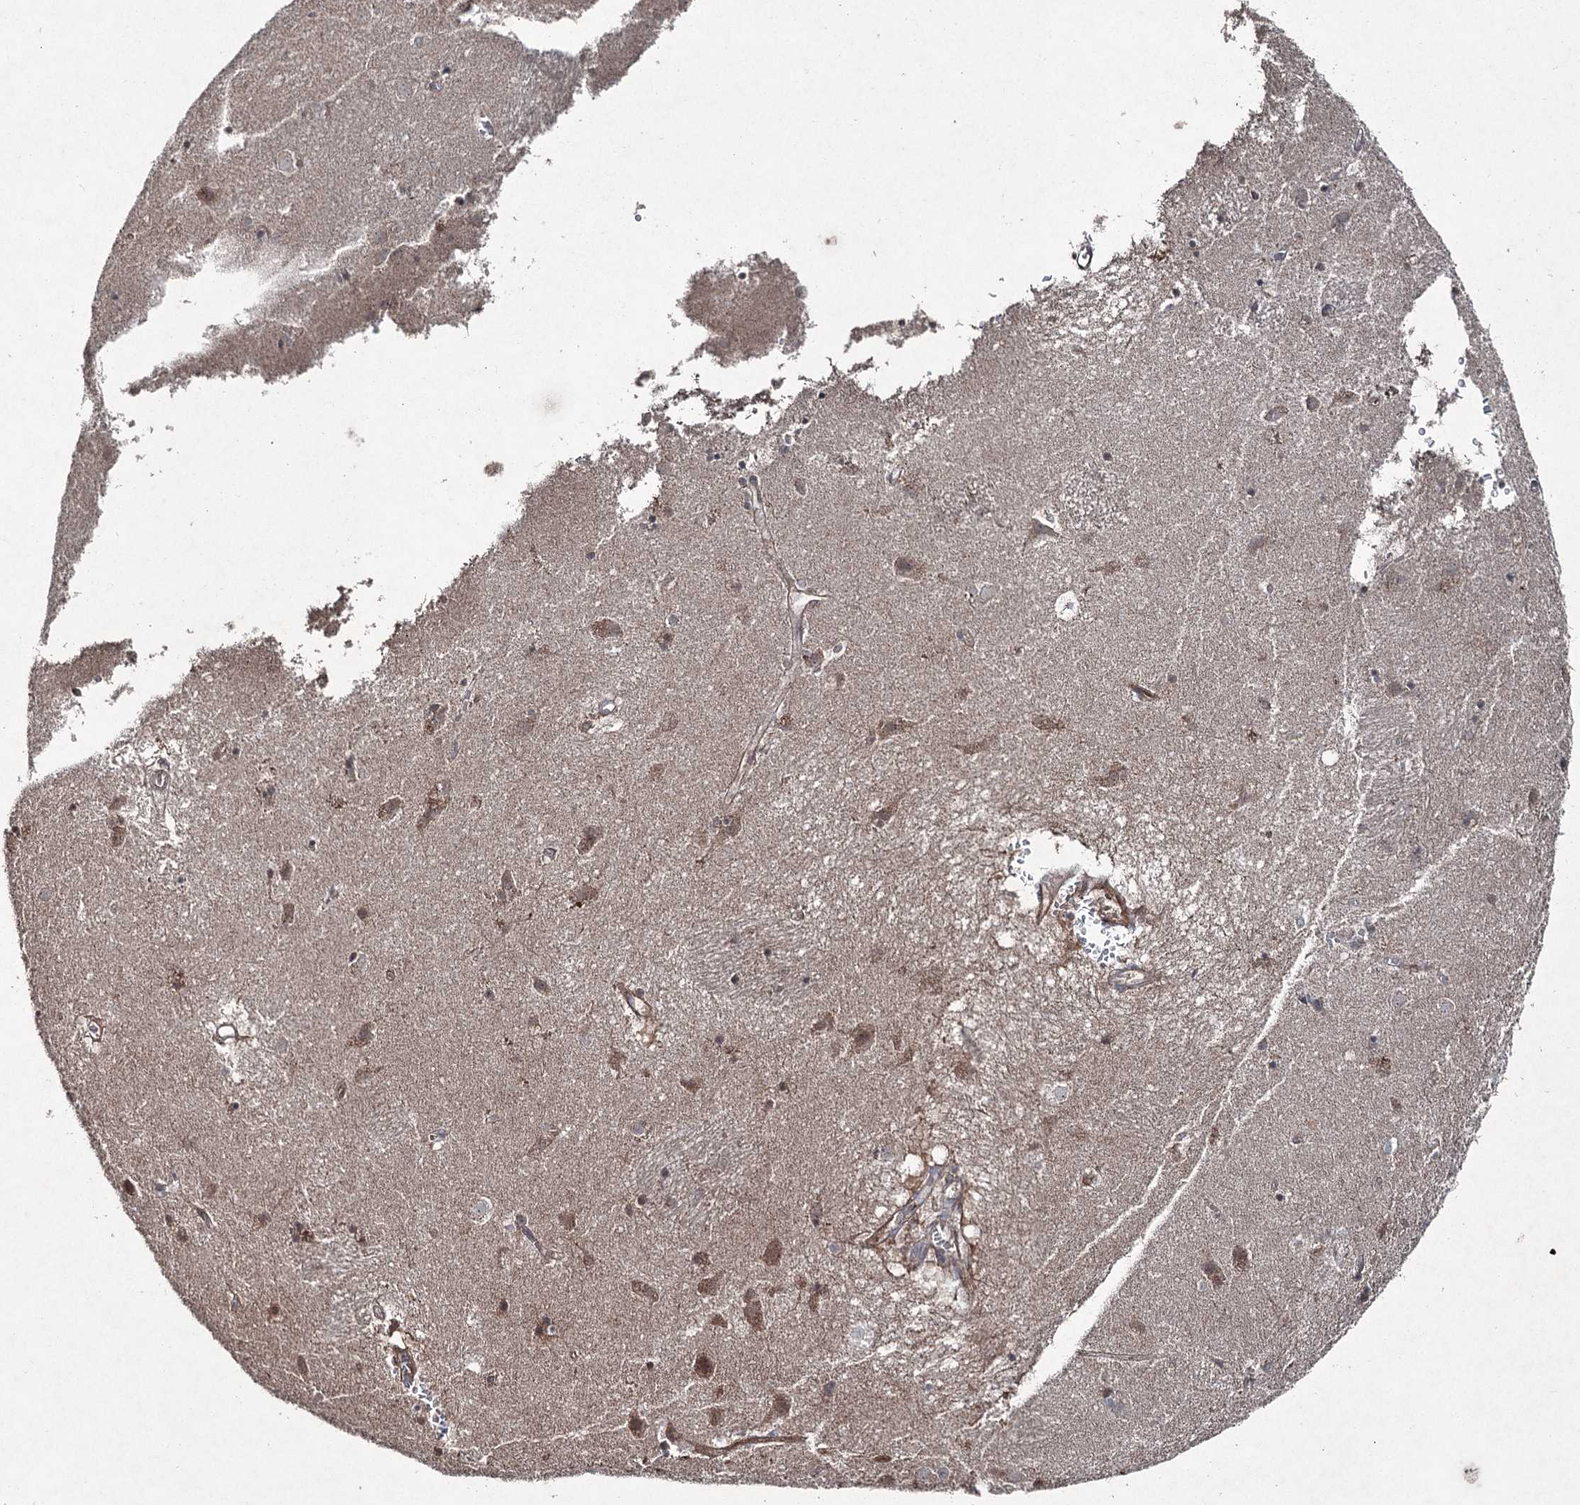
{"staining": {"intensity": "weak", "quantity": "<25%", "location": "cytoplasmic/membranous"}, "tissue": "caudate", "cell_type": "Glial cells", "image_type": "normal", "snomed": [{"axis": "morphology", "description": "Normal tissue, NOS"}, {"axis": "topography", "description": "Lateral ventricle wall"}], "caption": "High power microscopy image of an IHC image of unremarkable caudate, revealing no significant positivity in glial cells.", "gene": "PGLYRP2", "patient": {"sex": "male", "age": 70}}